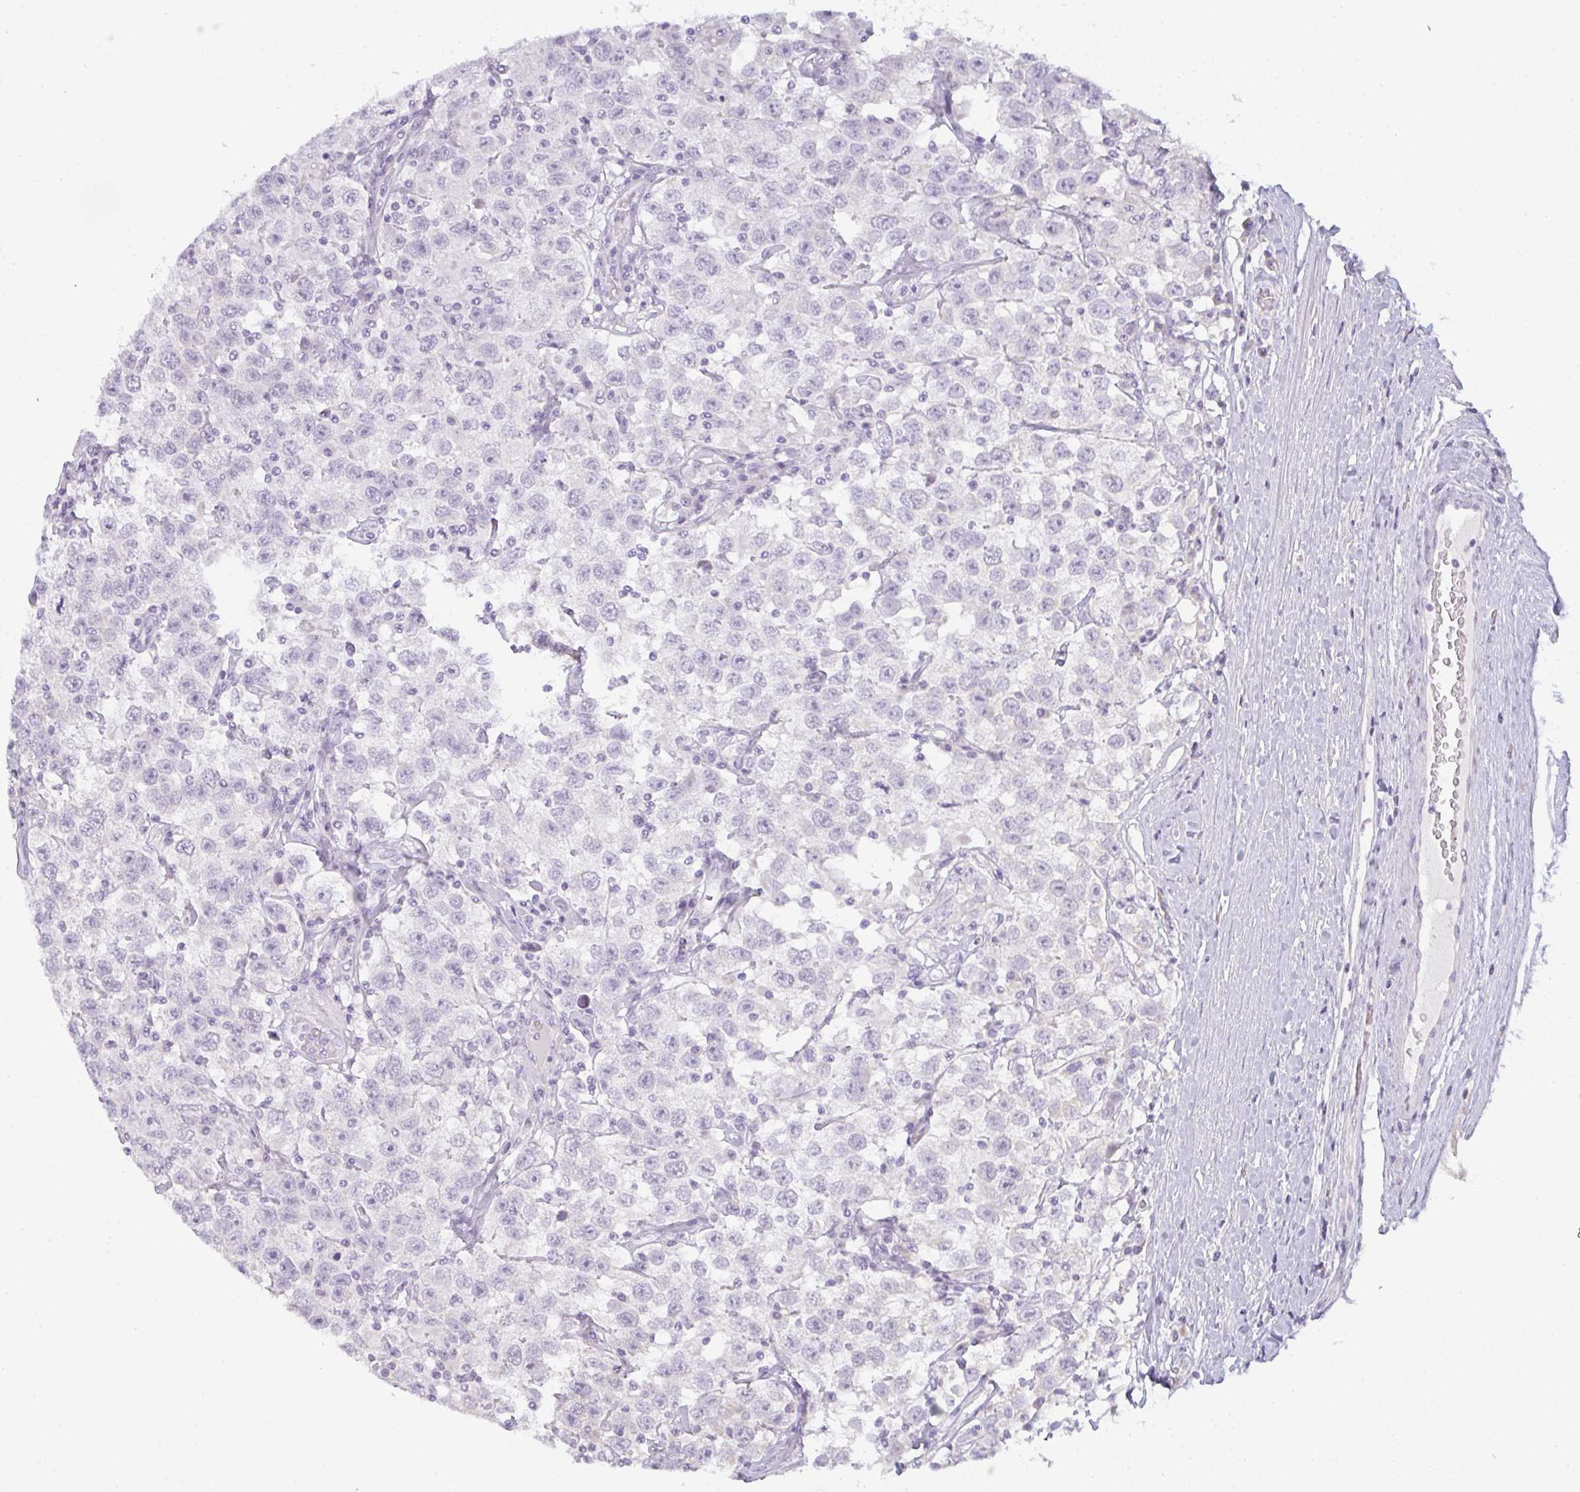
{"staining": {"intensity": "negative", "quantity": "none", "location": "none"}, "tissue": "testis cancer", "cell_type": "Tumor cells", "image_type": "cancer", "snomed": [{"axis": "morphology", "description": "Seminoma, NOS"}, {"axis": "topography", "description": "Testis"}], "caption": "Photomicrograph shows no significant protein positivity in tumor cells of testis cancer. The staining is performed using DAB brown chromogen with nuclei counter-stained in using hematoxylin.", "gene": "SIRPB2", "patient": {"sex": "male", "age": 41}}